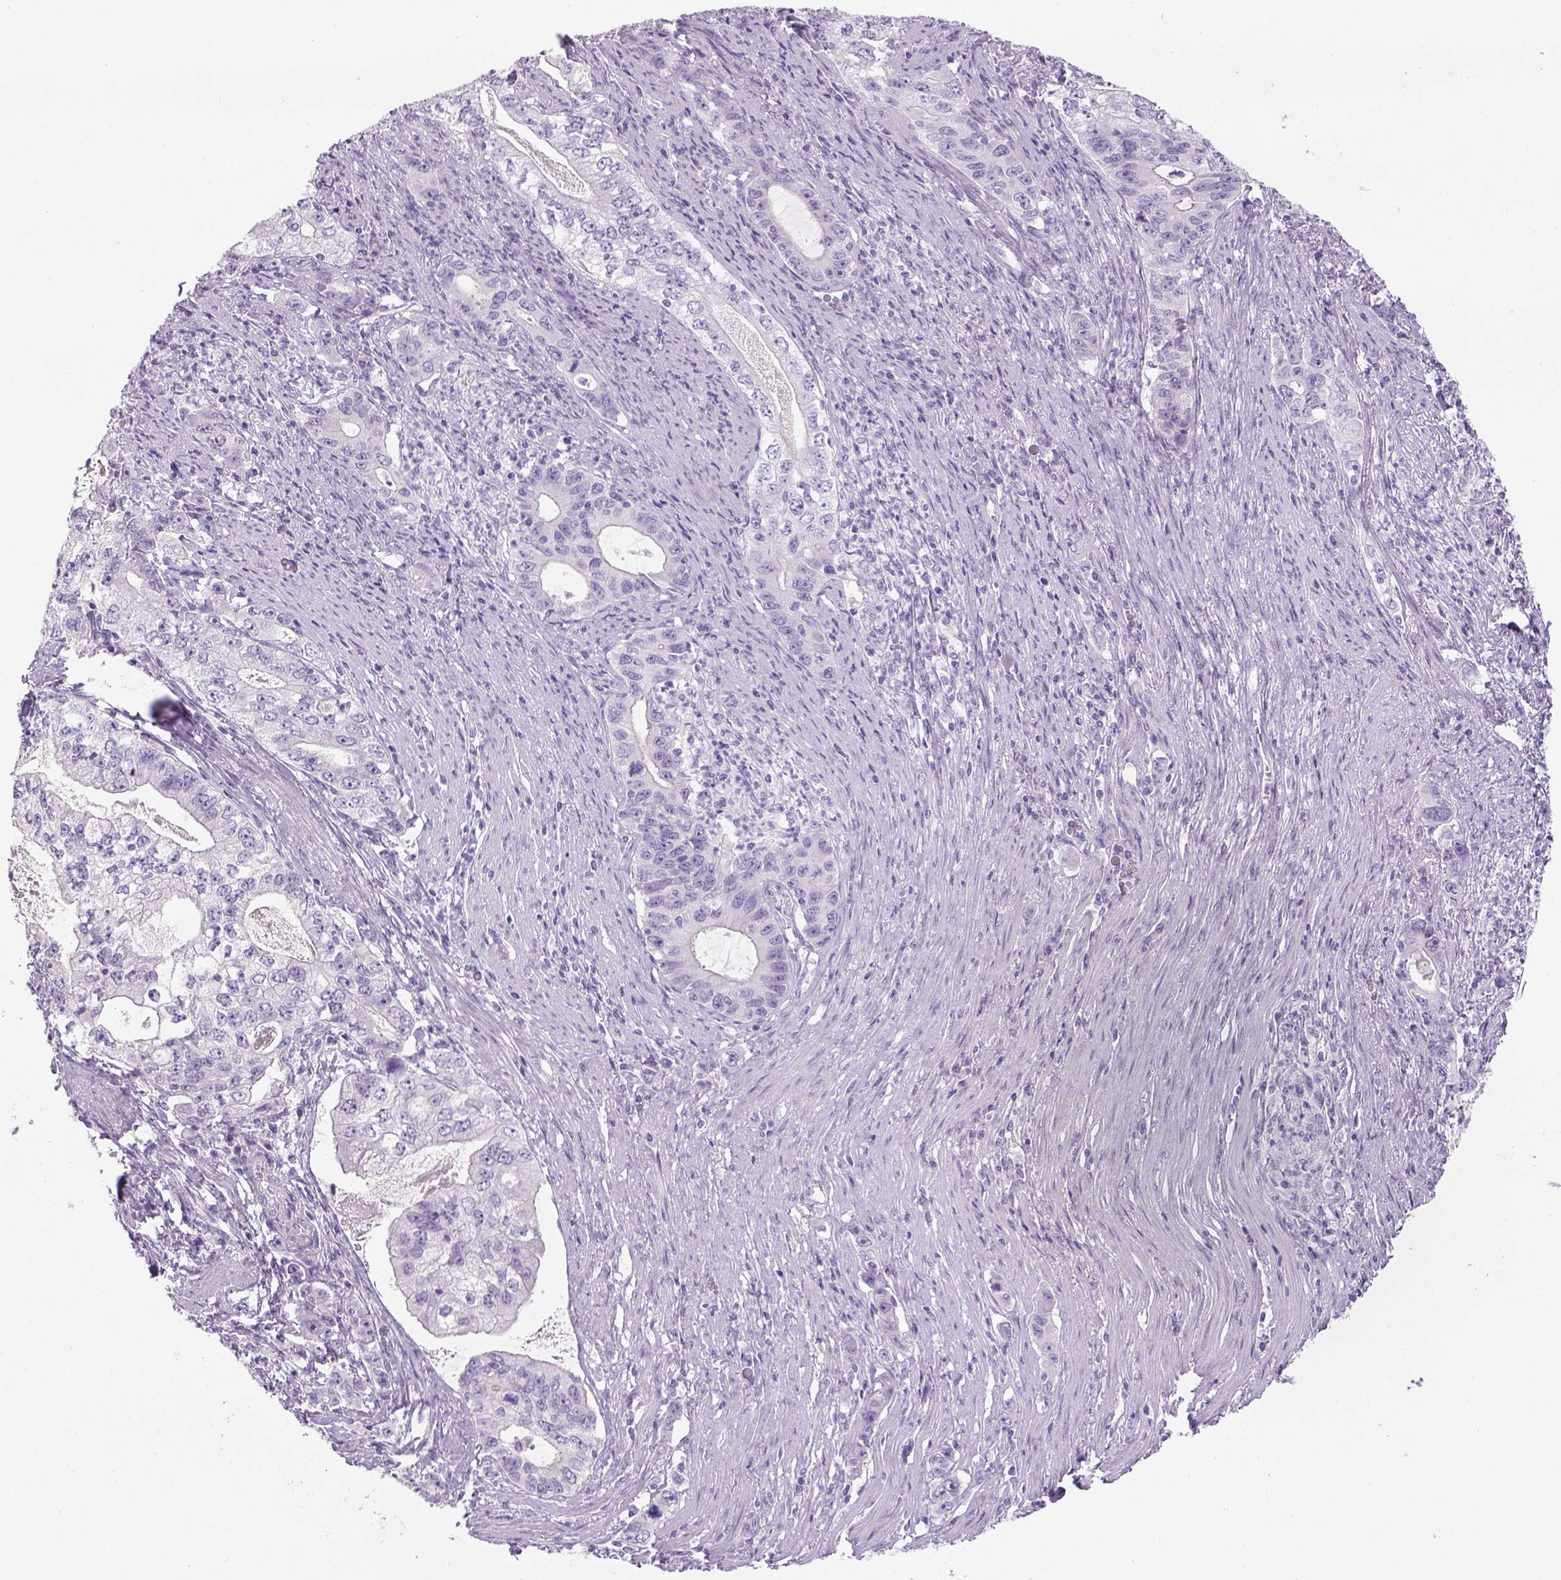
{"staining": {"intensity": "negative", "quantity": "none", "location": "none"}, "tissue": "stomach cancer", "cell_type": "Tumor cells", "image_type": "cancer", "snomed": [{"axis": "morphology", "description": "Adenocarcinoma, NOS"}, {"axis": "topography", "description": "Stomach, lower"}], "caption": "Immunohistochemistry image of stomach adenocarcinoma stained for a protein (brown), which reveals no staining in tumor cells.", "gene": "TENM4", "patient": {"sex": "female", "age": 72}}